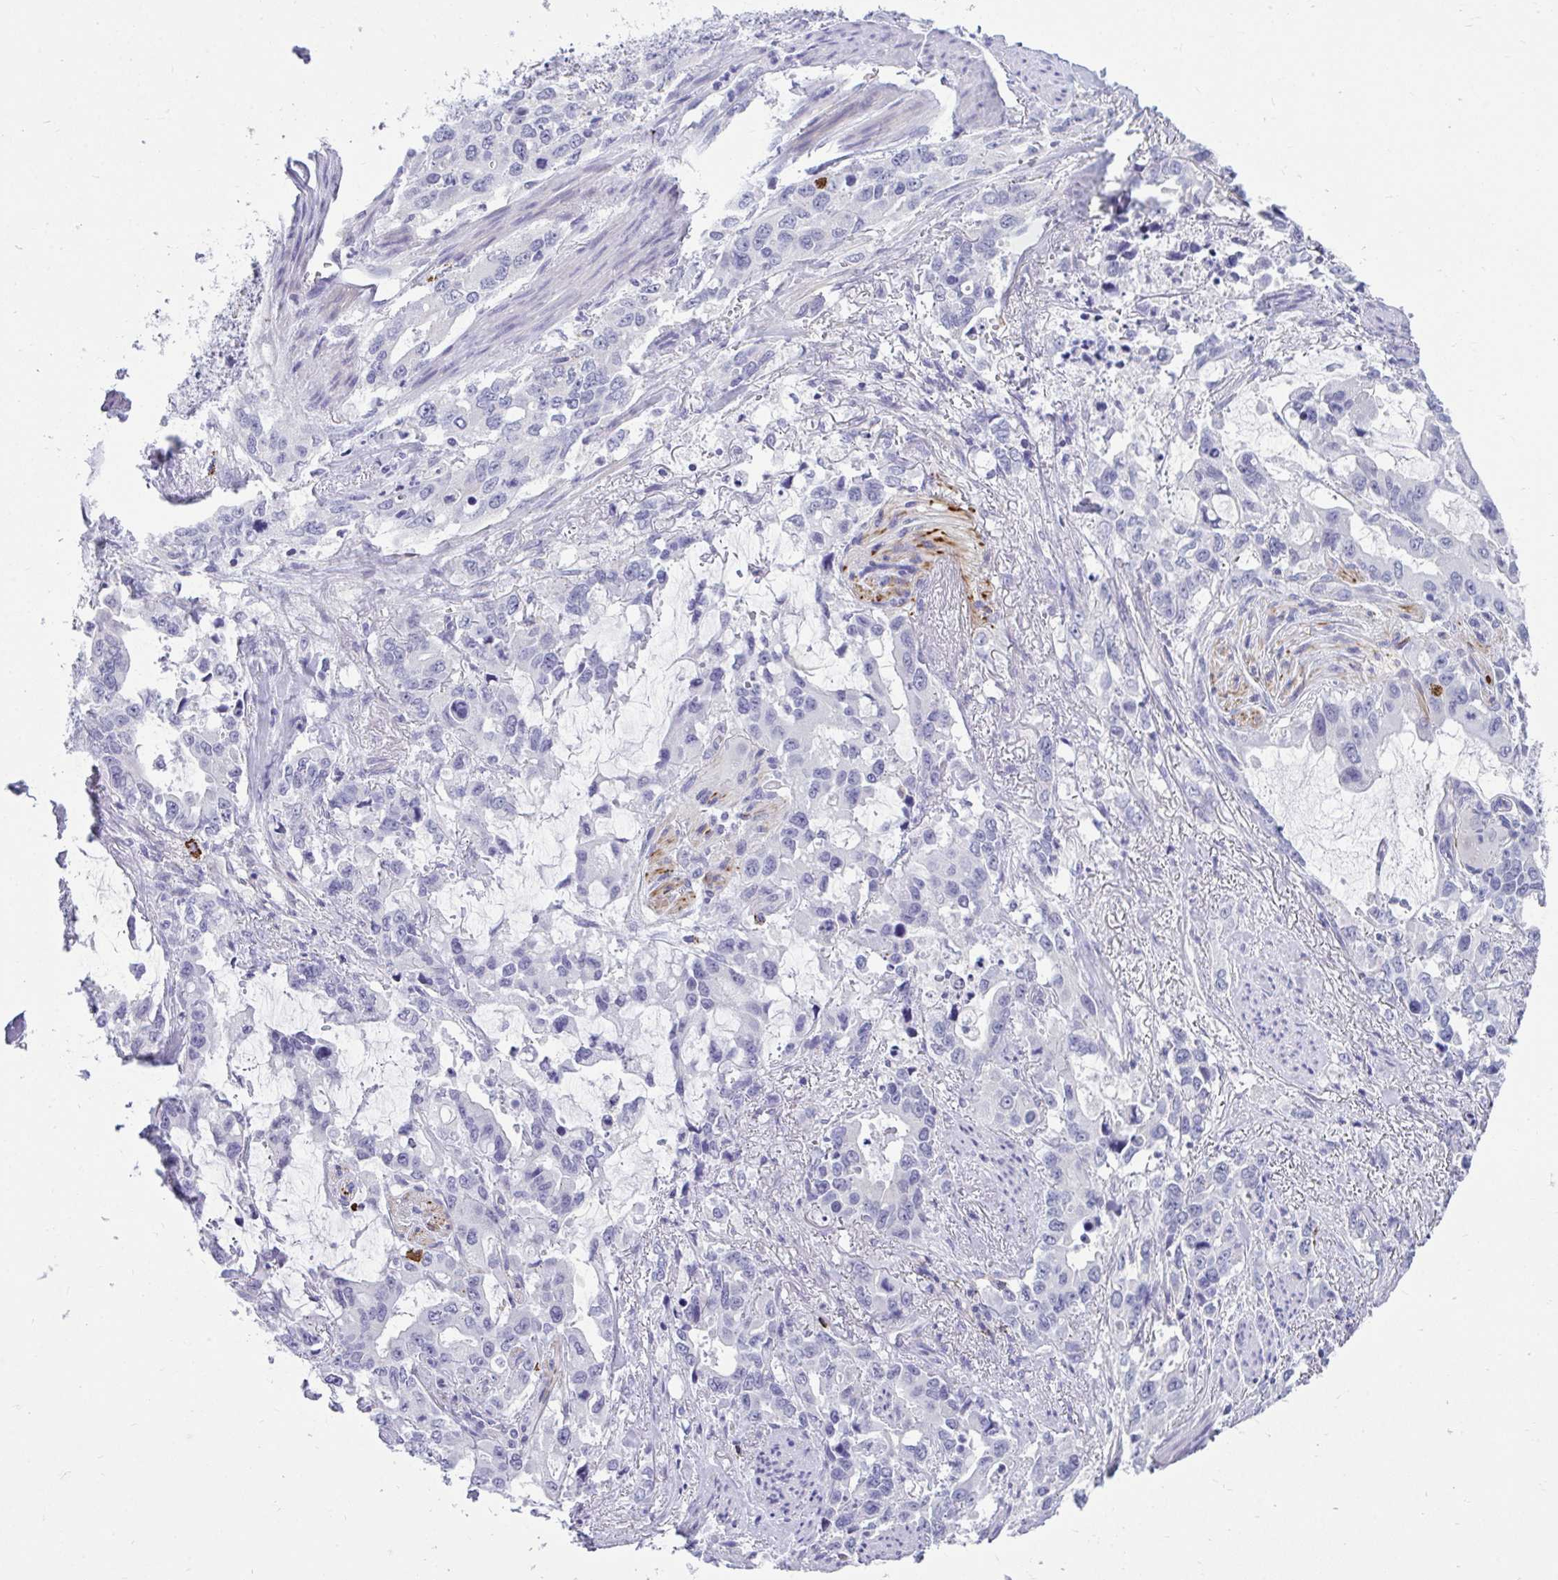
{"staining": {"intensity": "negative", "quantity": "none", "location": "none"}, "tissue": "stomach cancer", "cell_type": "Tumor cells", "image_type": "cancer", "snomed": [{"axis": "morphology", "description": "Adenocarcinoma, NOS"}, {"axis": "topography", "description": "Stomach, upper"}], "caption": "High power microscopy micrograph of an IHC image of stomach adenocarcinoma, revealing no significant expression in tumor cells.", "gene": "TSBP1", "patient": {"sex": "male", "age": 85}}